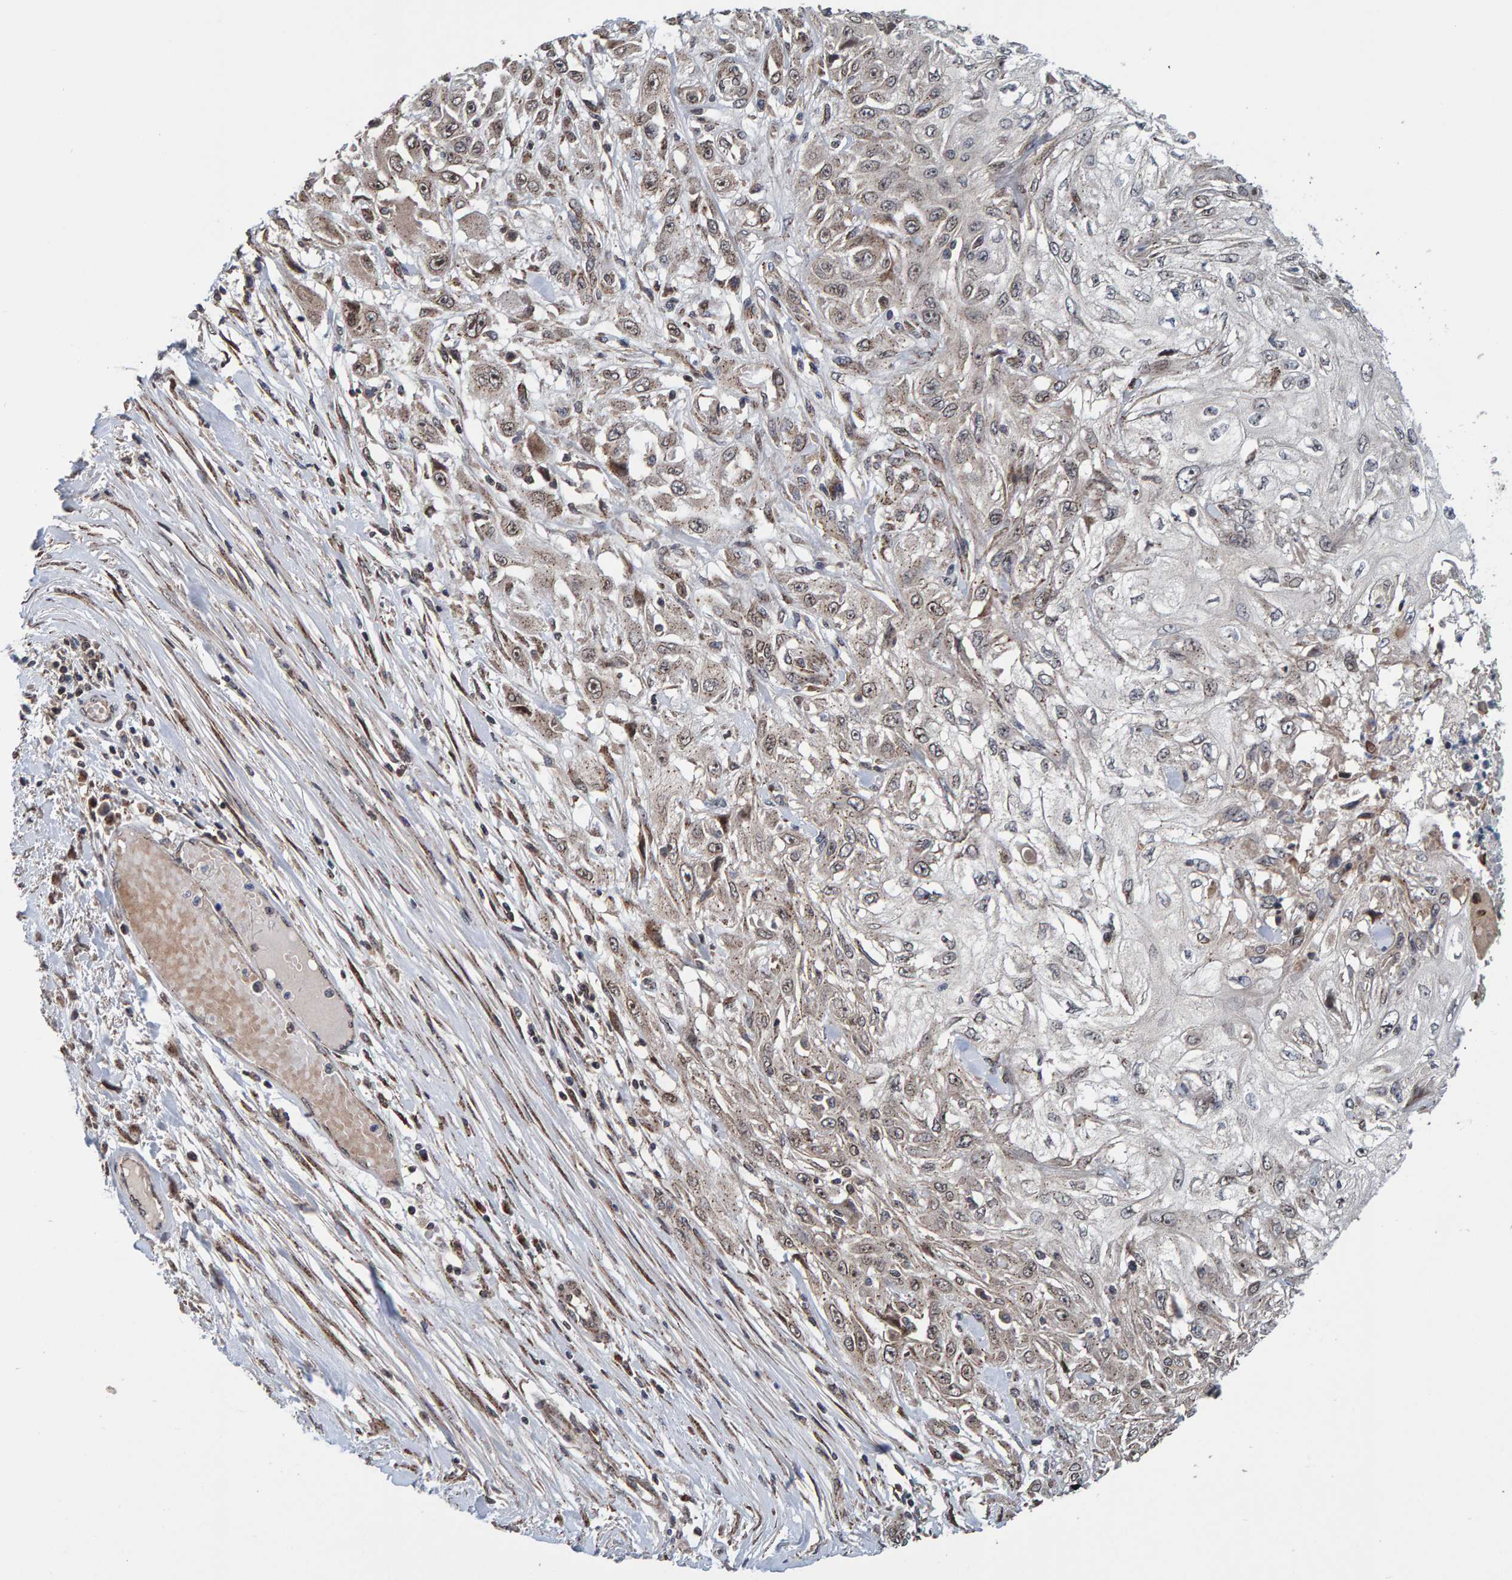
{"staining": {"intensity": "weak", "quantity": "25%-75%", "location": "nuclear"}, "tissue": "skin cancer", "cell_type": "Tumor cells", "image_type": "cancer", "snomed": [{"axis": "morphology", "description": "Squamous cell carcinoma, NOS"}, {"axis": "morphology", "description": "Squamous cell carcinoma, metastatic, NOS"}, {"axis": "topography", "description": "Skin"}, {"axis": "topography", "description": "Lymph node"}], "caption": "A photomicrograph of skin cancer stained for a protein shows weak nuclear brown staining in tumor cells.", "gene": "CCDC25", "patient": {"sex": "male", "age": 75}}